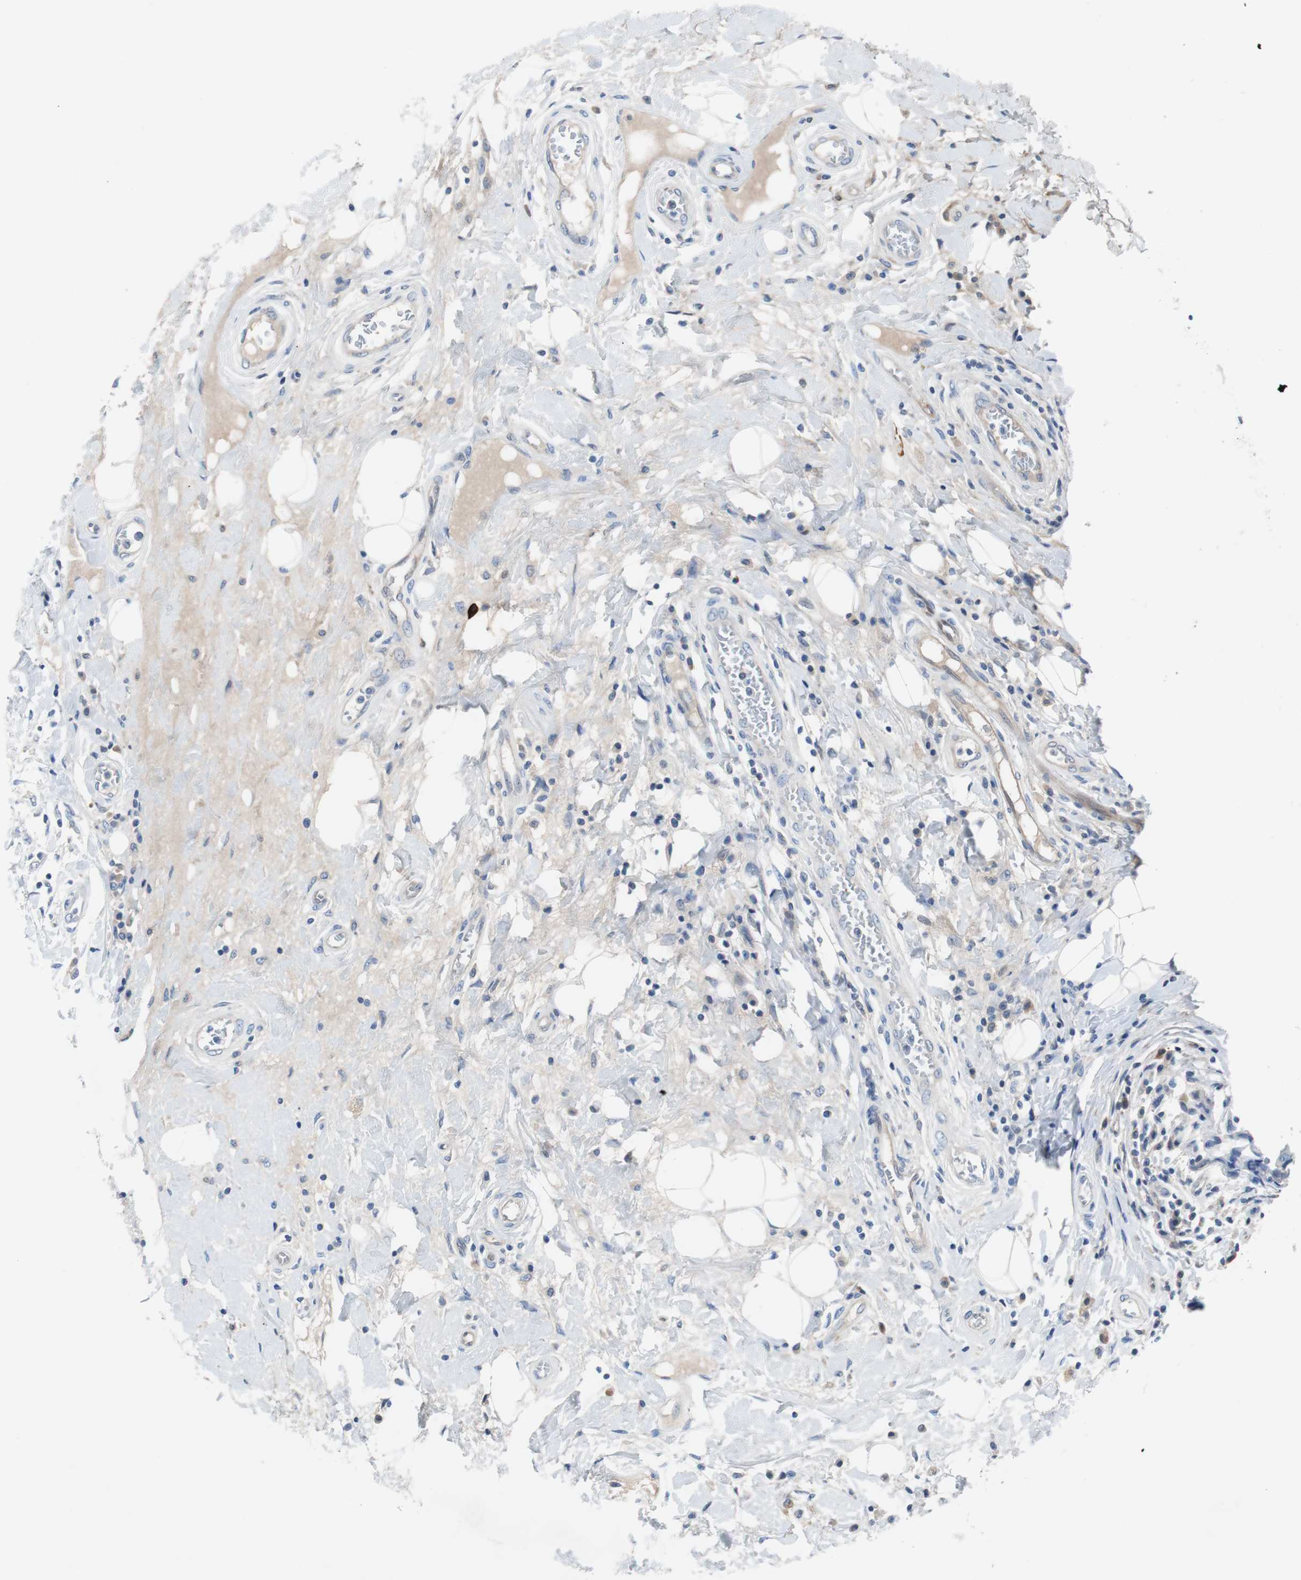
{"staining": {"intensity": "negative", "quantity": "none", "location": "none"}, "tissue": "breast cancer", "cell_type": "Tumor cells", "image_type": "cancer", "snomed": [{"axis": "morphology", "description": "Duct carcinoma"}, {"axis": "topography", "description": "Breast"}], "caption": "Immunohistochemistry (IHC) photomicrograph of breast invasive ductal carcinoma stained for a protein (brown), which shows no positivity in tumor cells.", "gene": "EEF2K", "patient": {"sex": "female", "age": 27}}